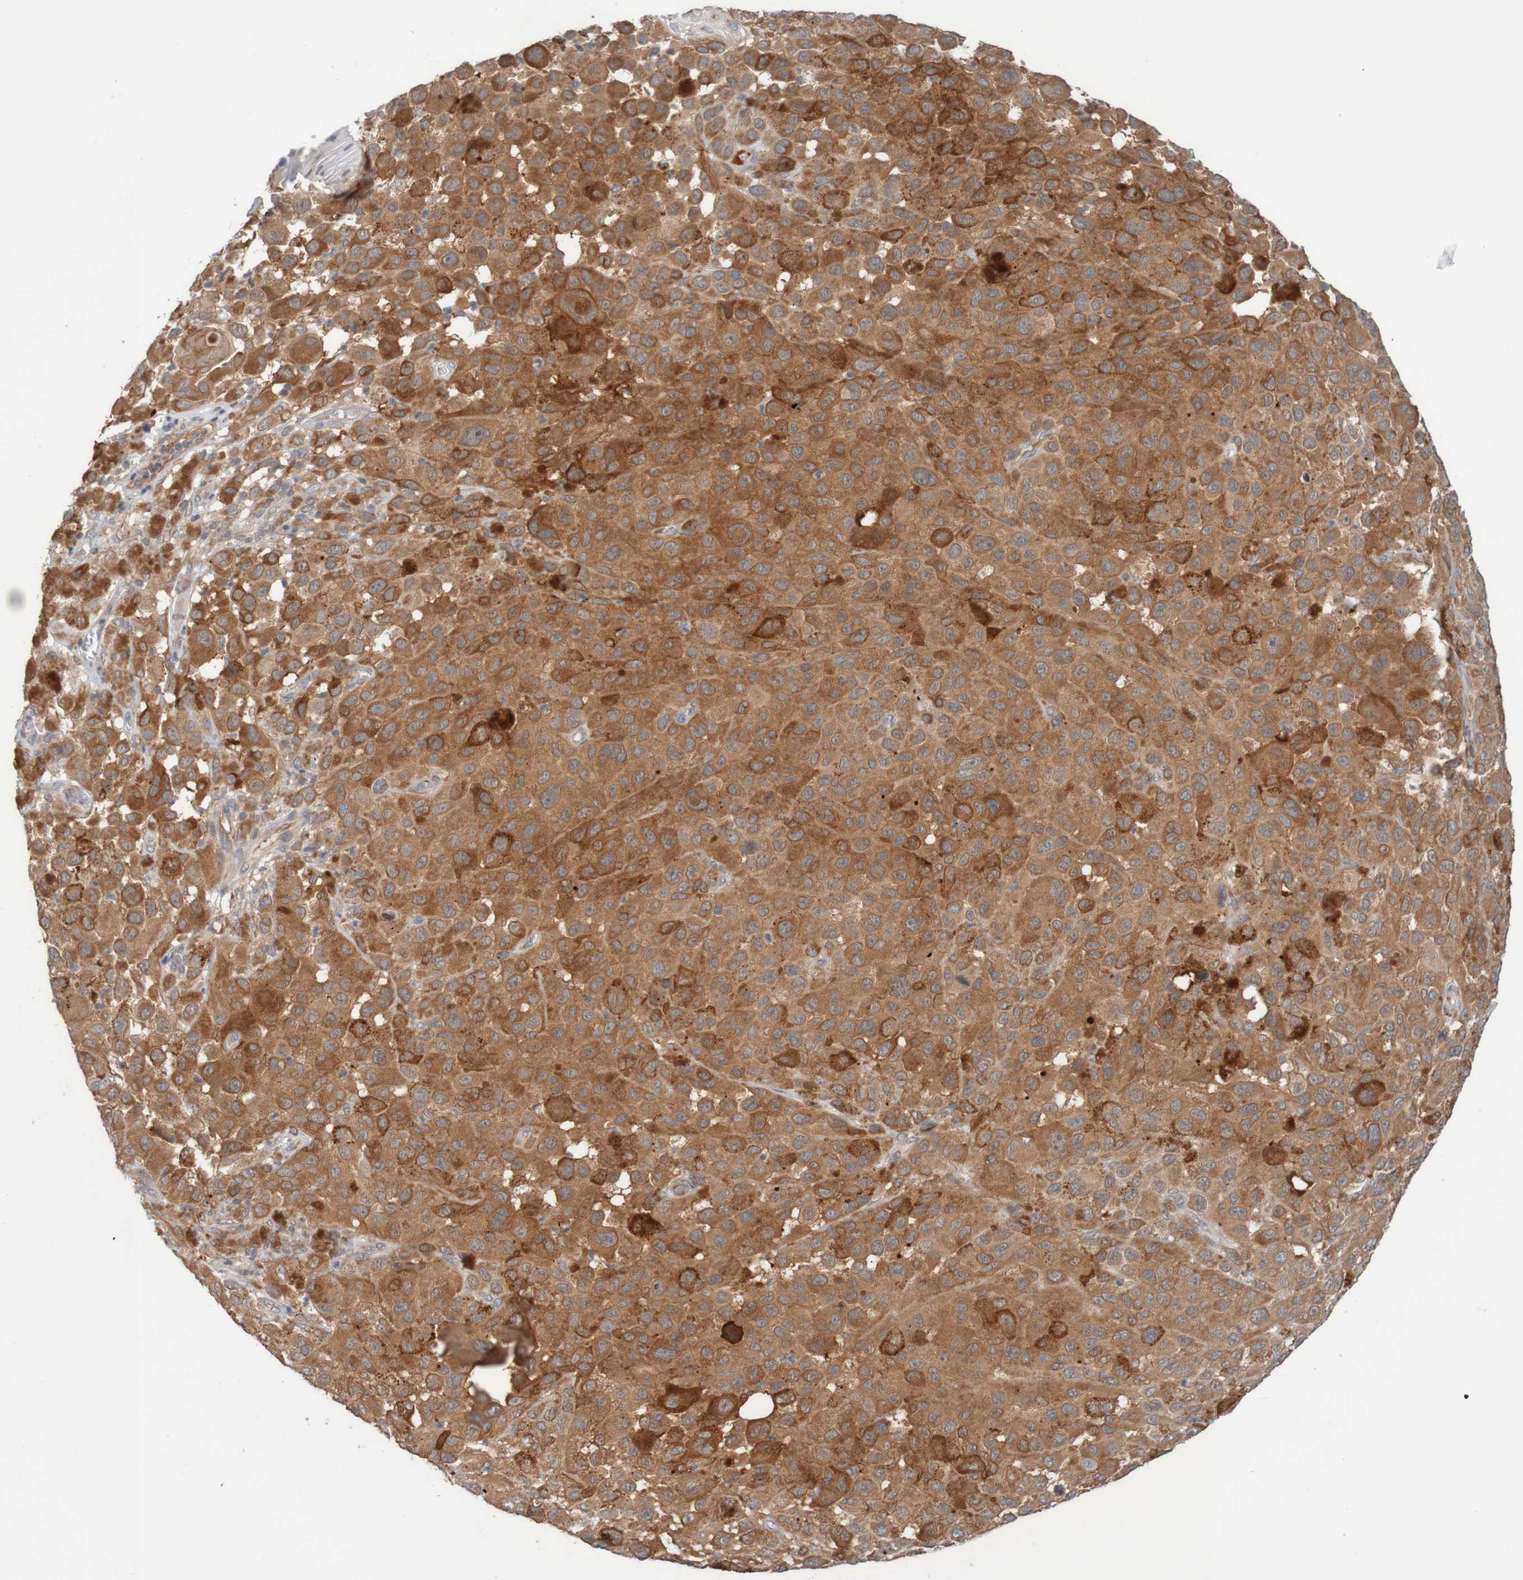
{"staining": {"intensity": "moderate", "quantity": ">75%", "location": "cytoplasmic/membranous"}, "tissue": "melanoma", "cell_type": "Tumor cells", "image_type": "cancer", "snomed": [{"axis": "morphology", "description": "Malignant melanoma, NOS"}, {"axis": "topography", "description": "Skin"}], "caption": "An immunohistochemistry micrograph of neoplastic tissue is shown. Protein staining in brown labels moderate cytoplasmic/membranous positivity in melanoma within tumor cells.", "gene": "ANKK1", "patient": {"sex": "male", "age": 96}}